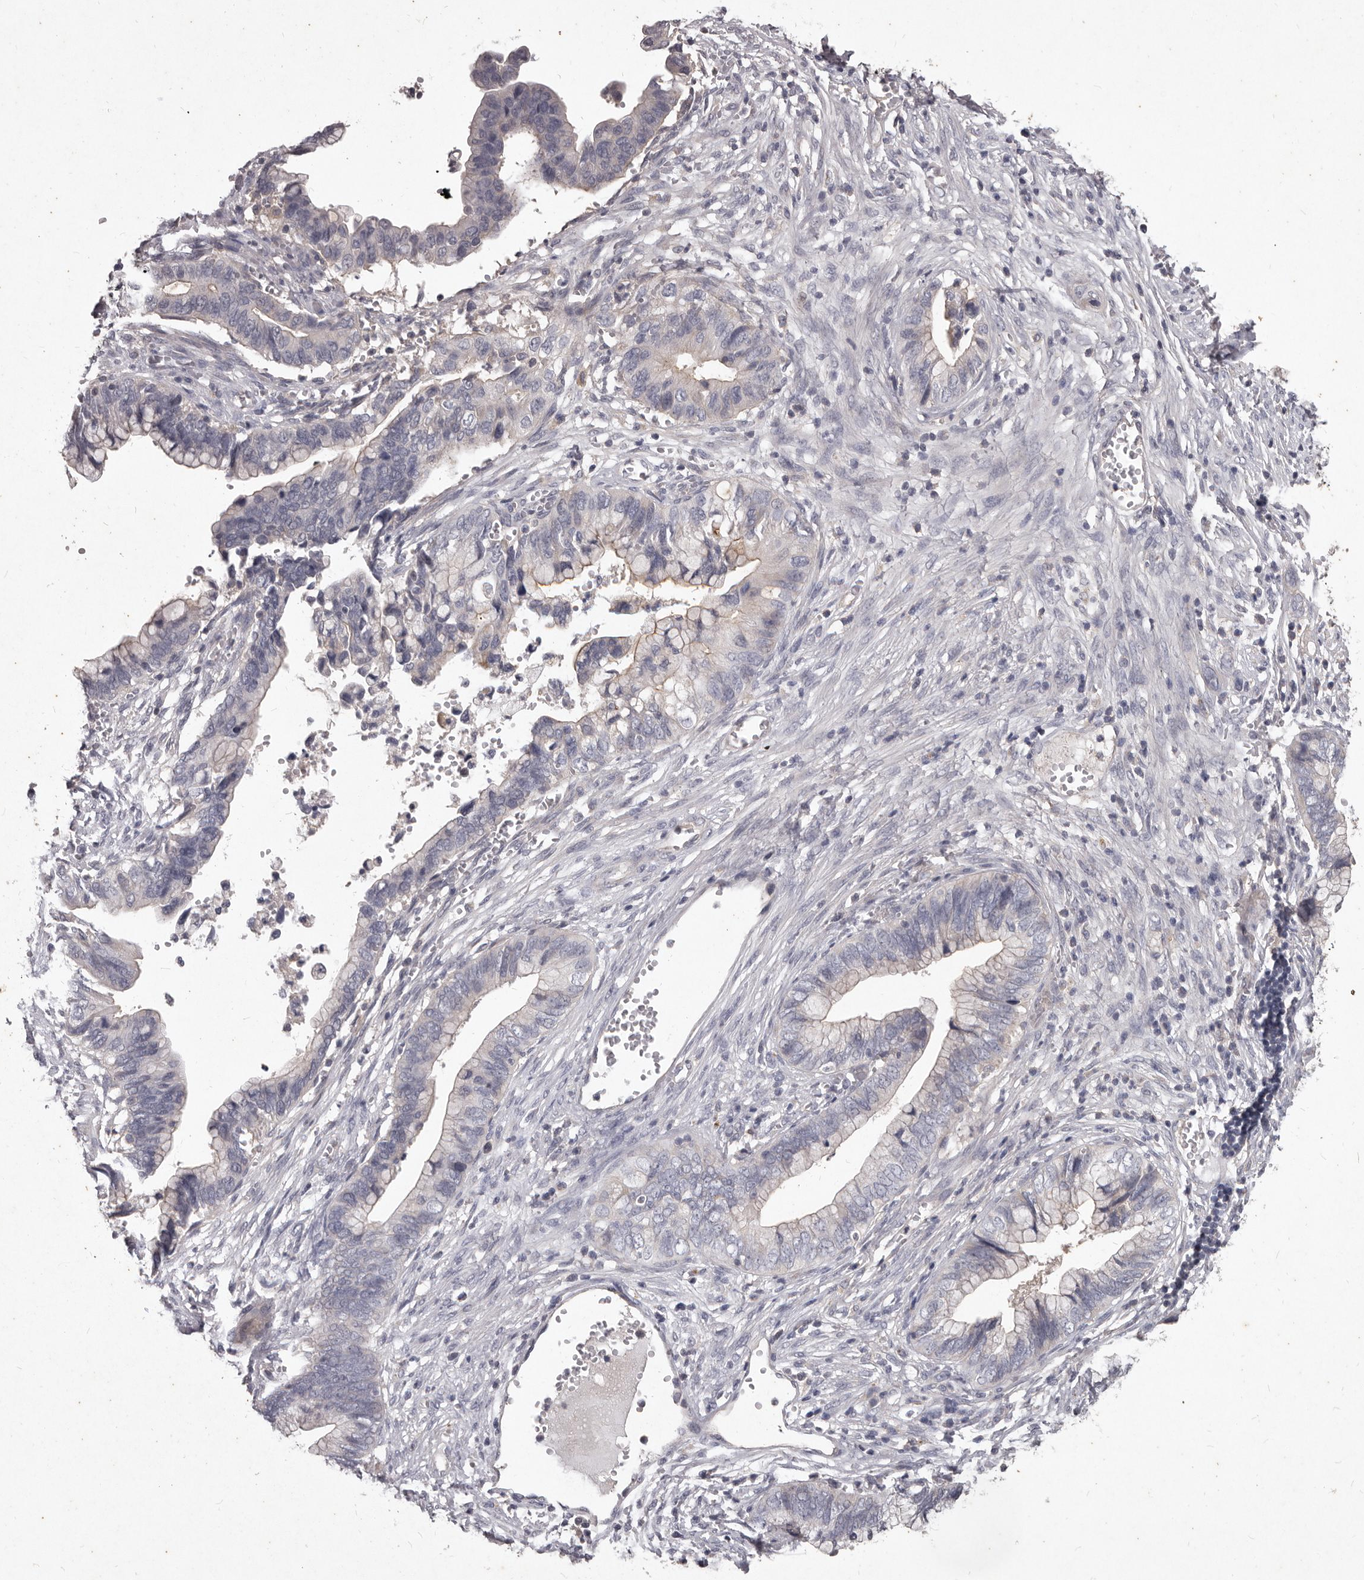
{"staining": {"intensity": "negative", "quantity": "none", "location": "none"}, "tissue": "cervical cancer", "cell_type": "Tumor cells", "image_type": "cancer", "snomed": [{"axis": "morphology", "description": "Adenocarcinoma, NOS"}, {"axis": "topography", "description": "Cervix"}], "caption": "The photomicrograph demonstrates no staining of tumor cells in cervical cancer (adenocarcinoma).", "gene": "GPRC5C", "patient": {"sex": "female", "age": 44}}